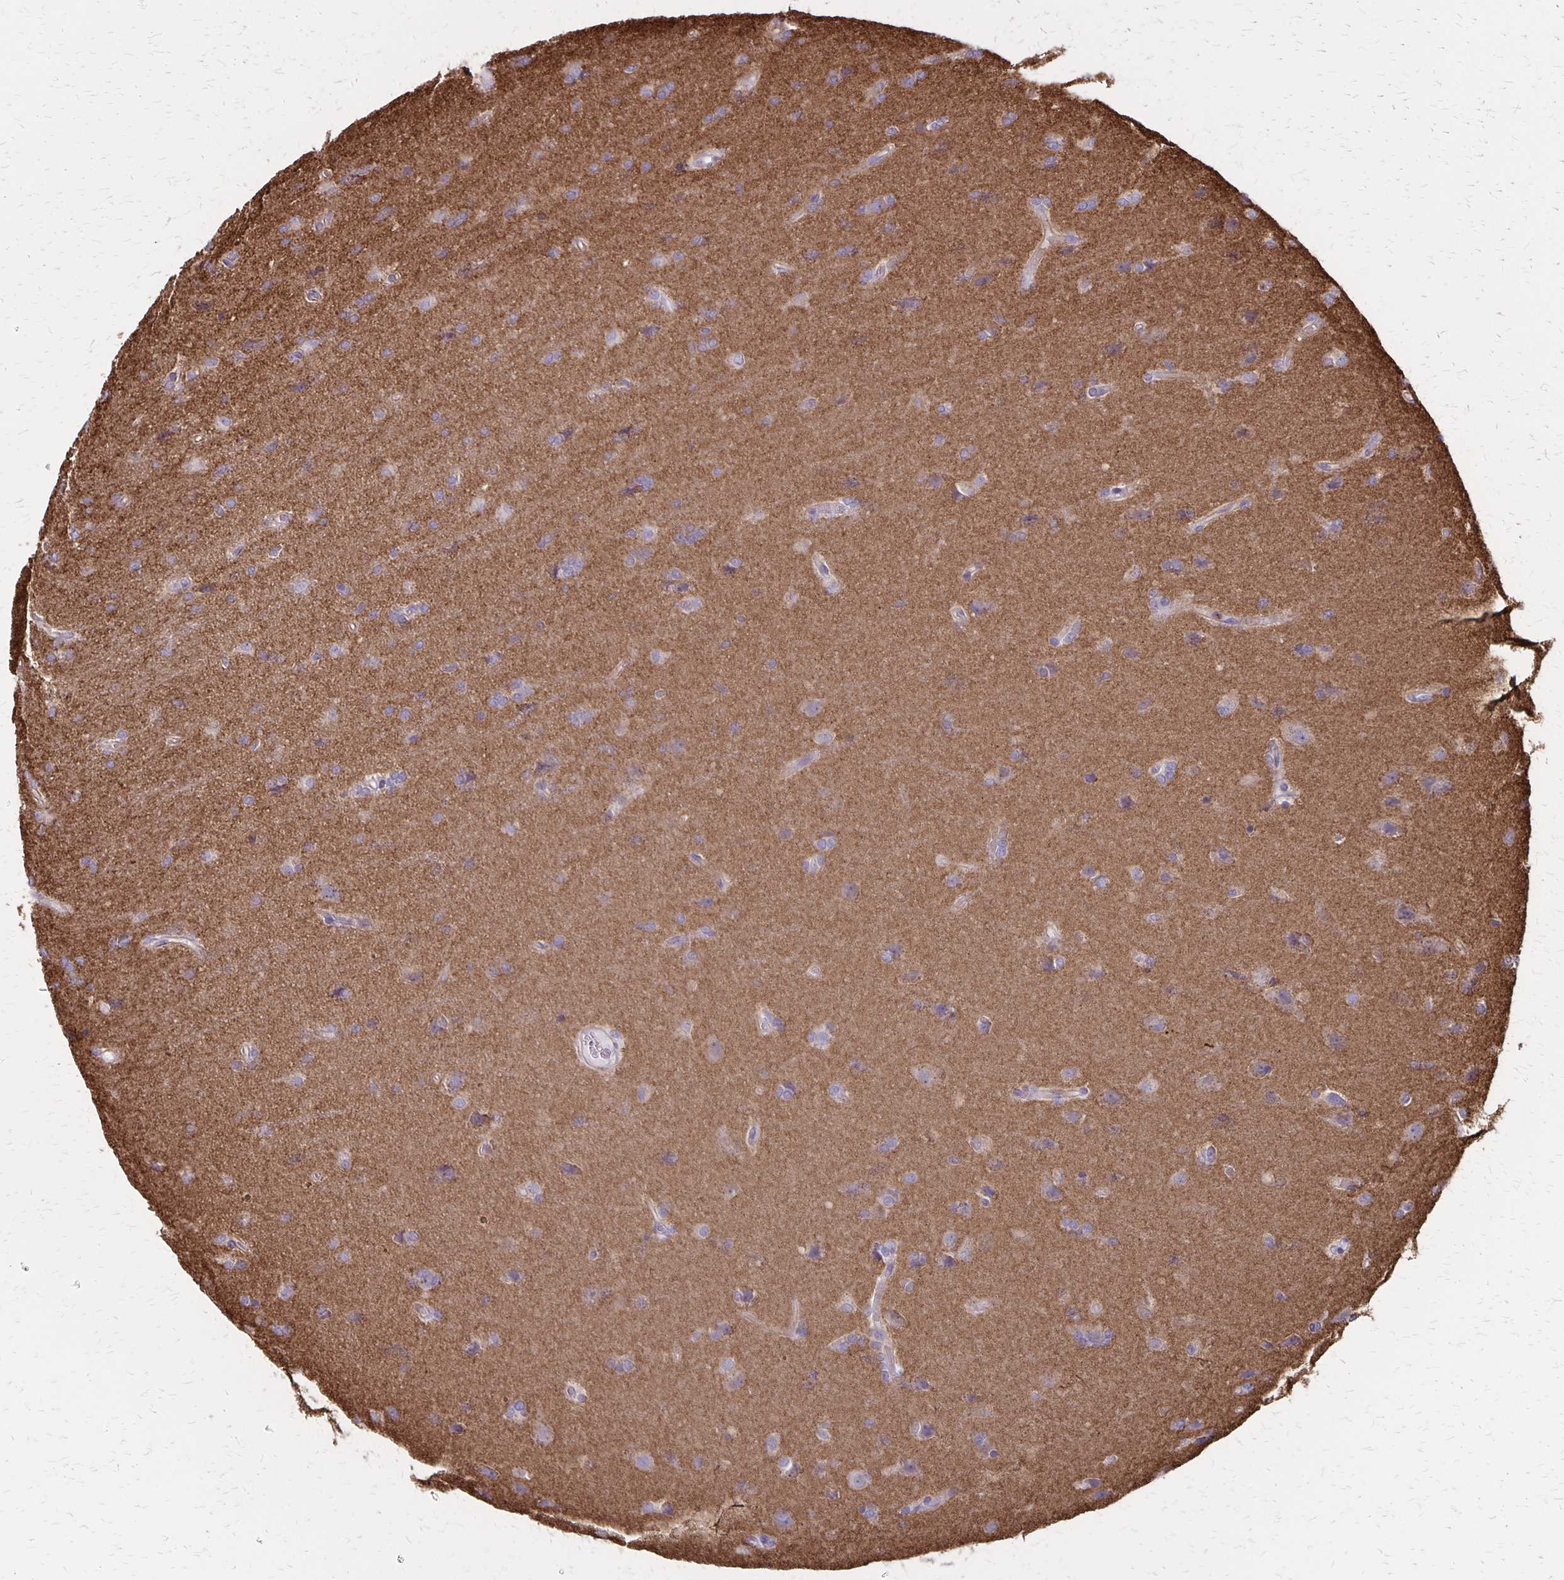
{"staining": {"intensity": "negative", "quantity": "none", "location": "none"}, "tissue": "glioma", "cell_type": "Tumor cells", "image_type": "cancer", "snomed": [{"axis": "morphology", "description": "Glioma, malignant, High grade"}, {"axis": "topography", "description": "Brain"}], "caption": "The histopathology image demonstrates no significant expression in tumor cells of glioma.", "gene": "SEPTIN5", "patient": {"sex": "female", "age": 70}}